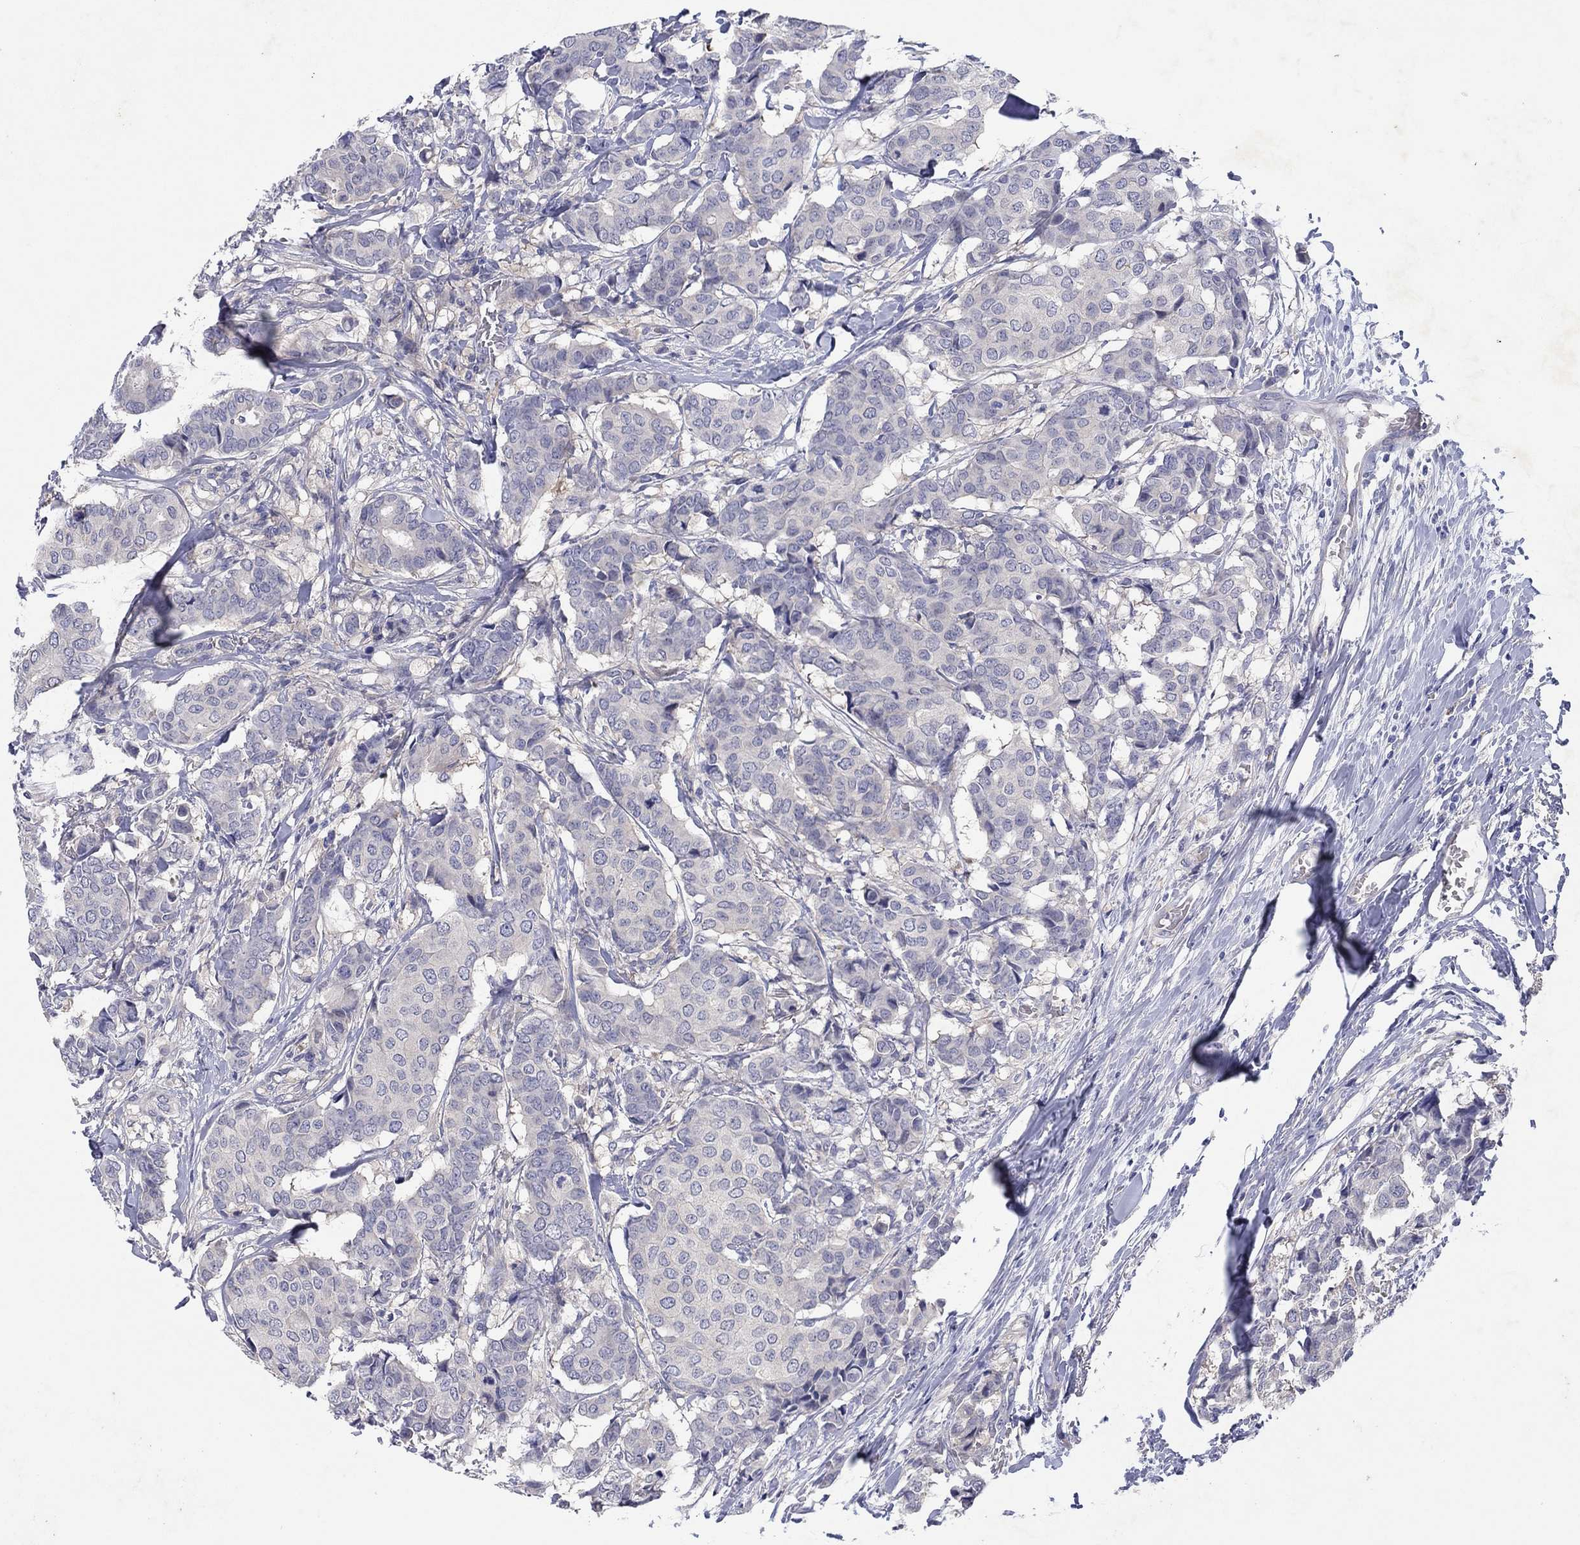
{"staining": {"intensity": "negative", "quantity": "none", "location": "none"}, "tissue": "breast cancer", "cell_type": "Tumor cells", "image_type": "cancer", "snomed": [{"axis": "morphology", "description": "Duct carcinoma"}, {"axis": "topography", "description": "Breast"}], "caption": "Tumor cells show no significant positivity in breast cancer.", "gene": "HDC", "patient": {"sex": "female", "age": 75}}